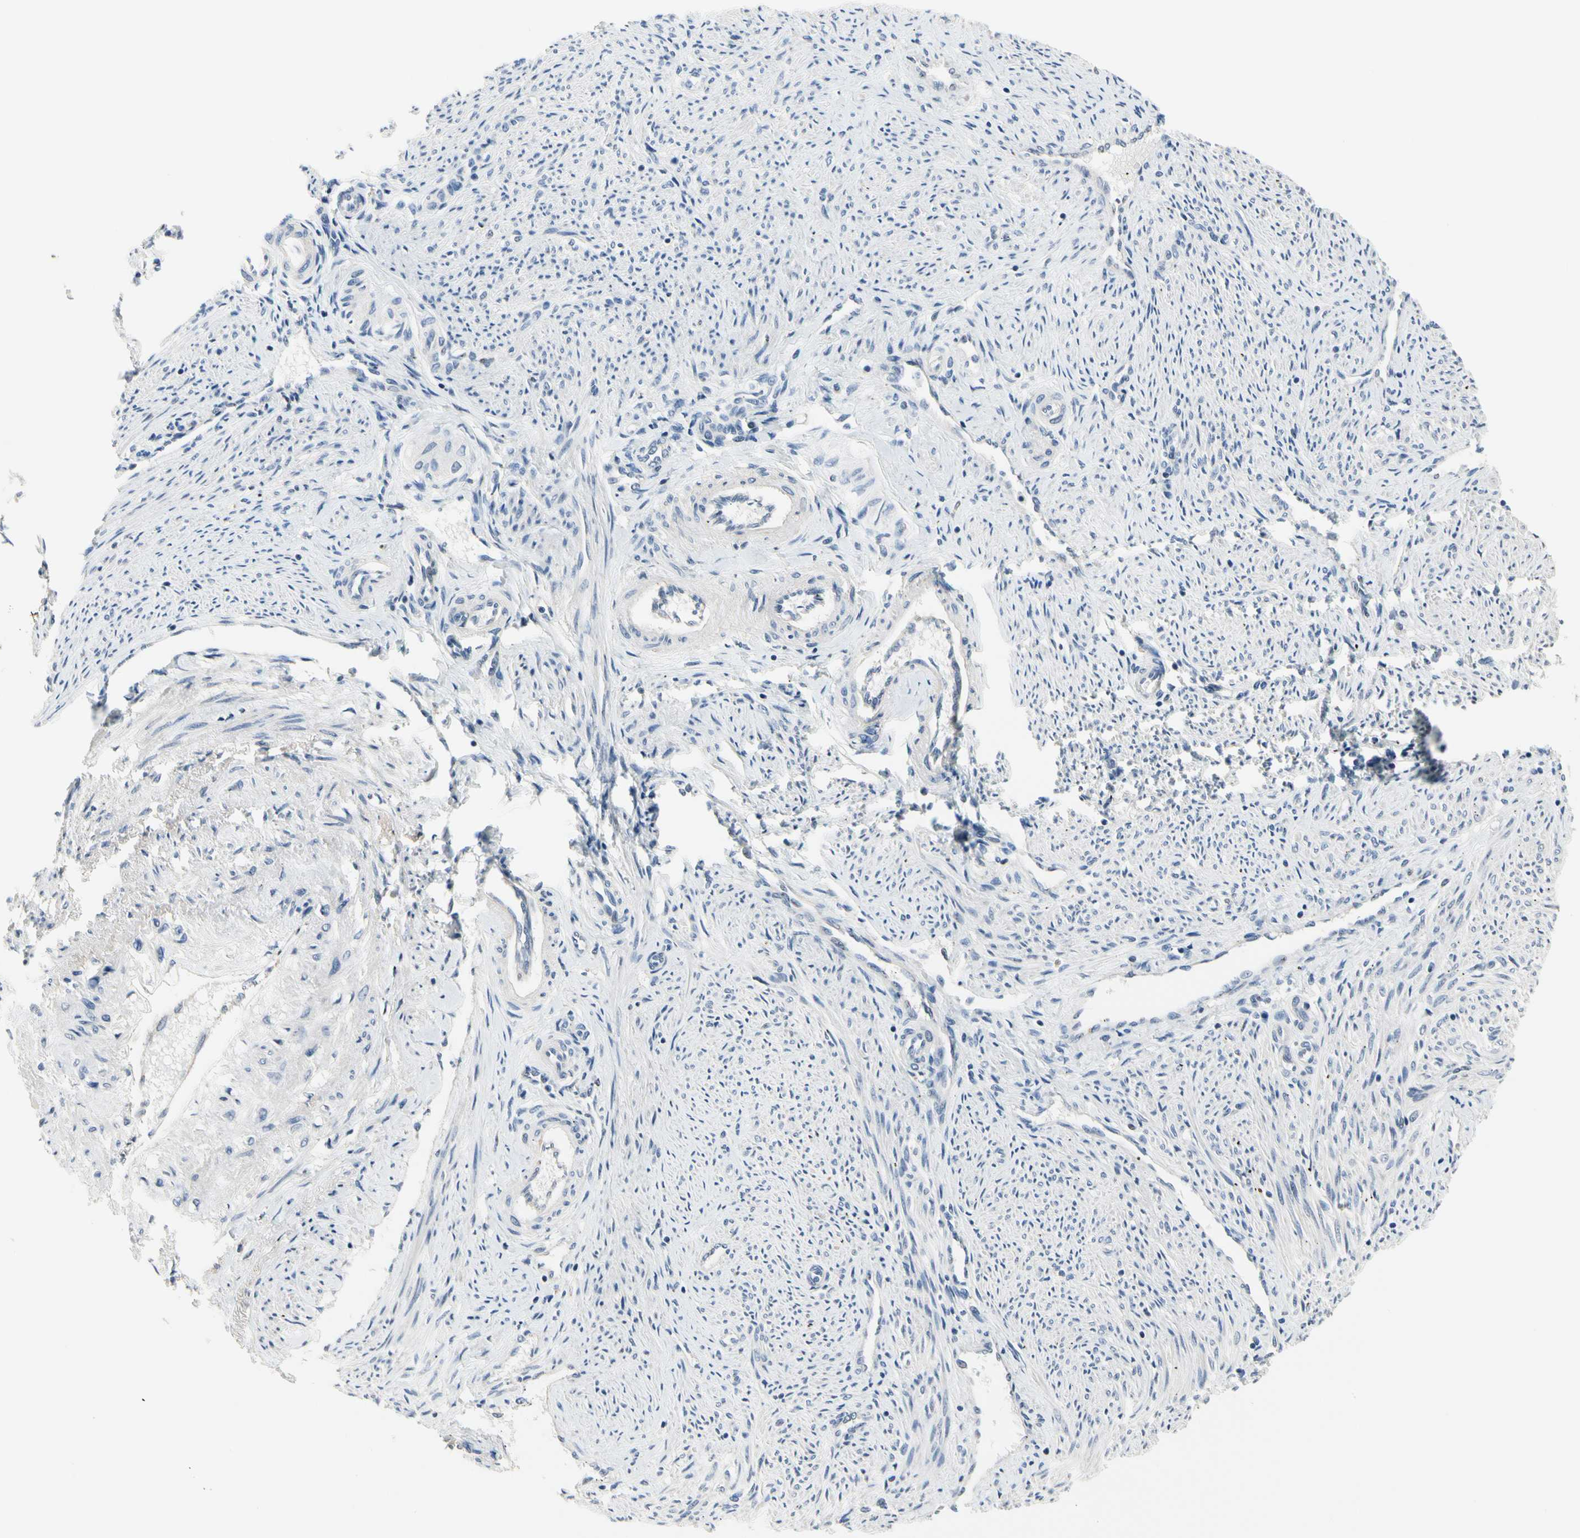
{"staining": {"intensity": "negative", "quantity": "none", "location": "none"}, "tissue": "endometrium", "cell_type": "Cells in endometrial stroma", "image_type": "normal", "snomed": [{"axis": "morphology", "description": "Normal tissue, NOS"}, {"axis": "topography", "description": "Endometrium"}], "caption": "This photomicrograph is of normal endometrium stained with IHC to label a protein in brown with the nuclei are counter-stained blue. There is no expression in cells in endometrial stroma.", "gene": "NFASC", "patient": {"sex": "female", "age": 42}}